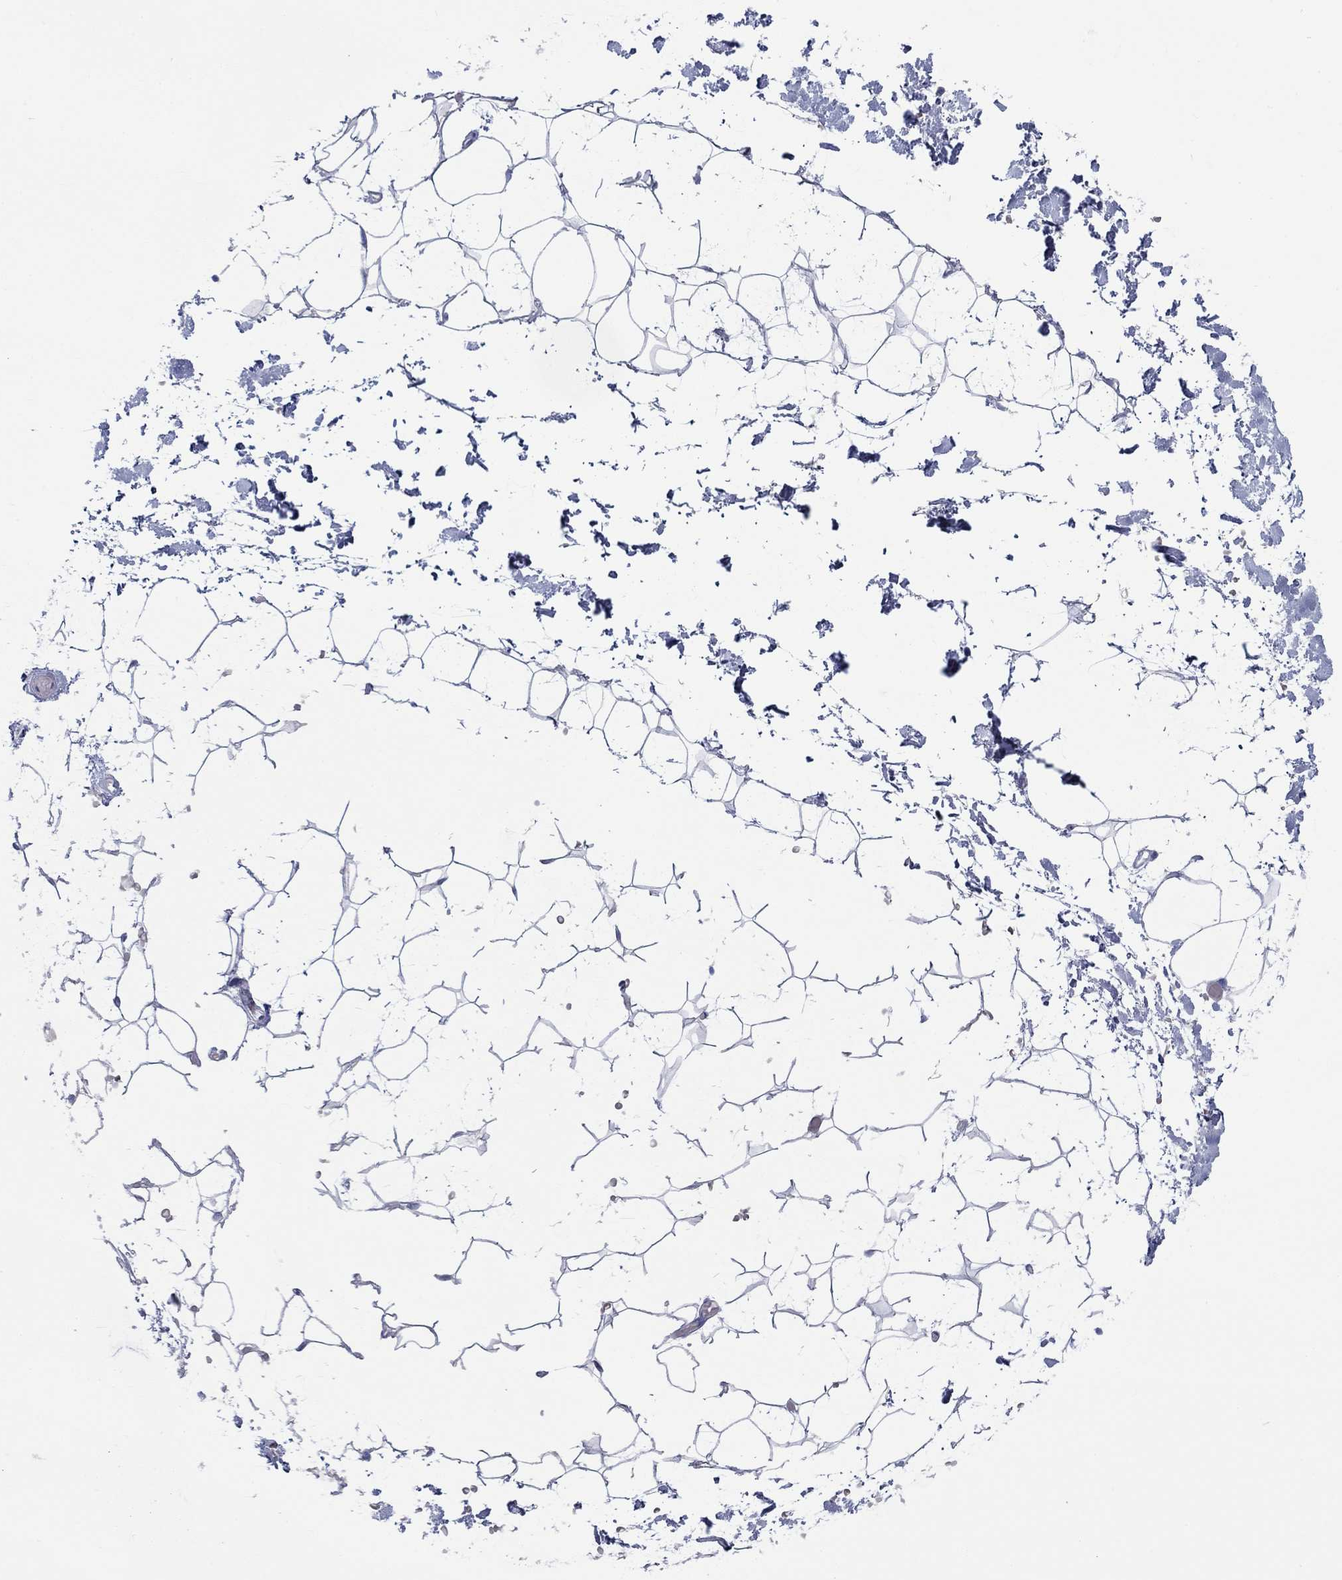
{"staining": {"intensity": "negative", "quantity": "none", "location": "none"}, "tissue": "adipose tissue", "cell_type": "Adipocytes", "image_type": "normal", "snomed": [{"axis": "morphology", "description": "Normal tissue, NOS"}, {"axis": "topography", "description": "Skin"}, {"axis": "topography", "description": "Peripheral nerve tissue"}], "caption": "Adipocytes are negative for brown protein staining in benign adipose tissue. (Stains: DAB (3,3'-diaminobenzidine) IHC with hematoxylin counter stain, Microscopy: brightfield microscopy at high magnification).", "gene": "MLANA", "patient": {"sex": "female", "age": 56}}